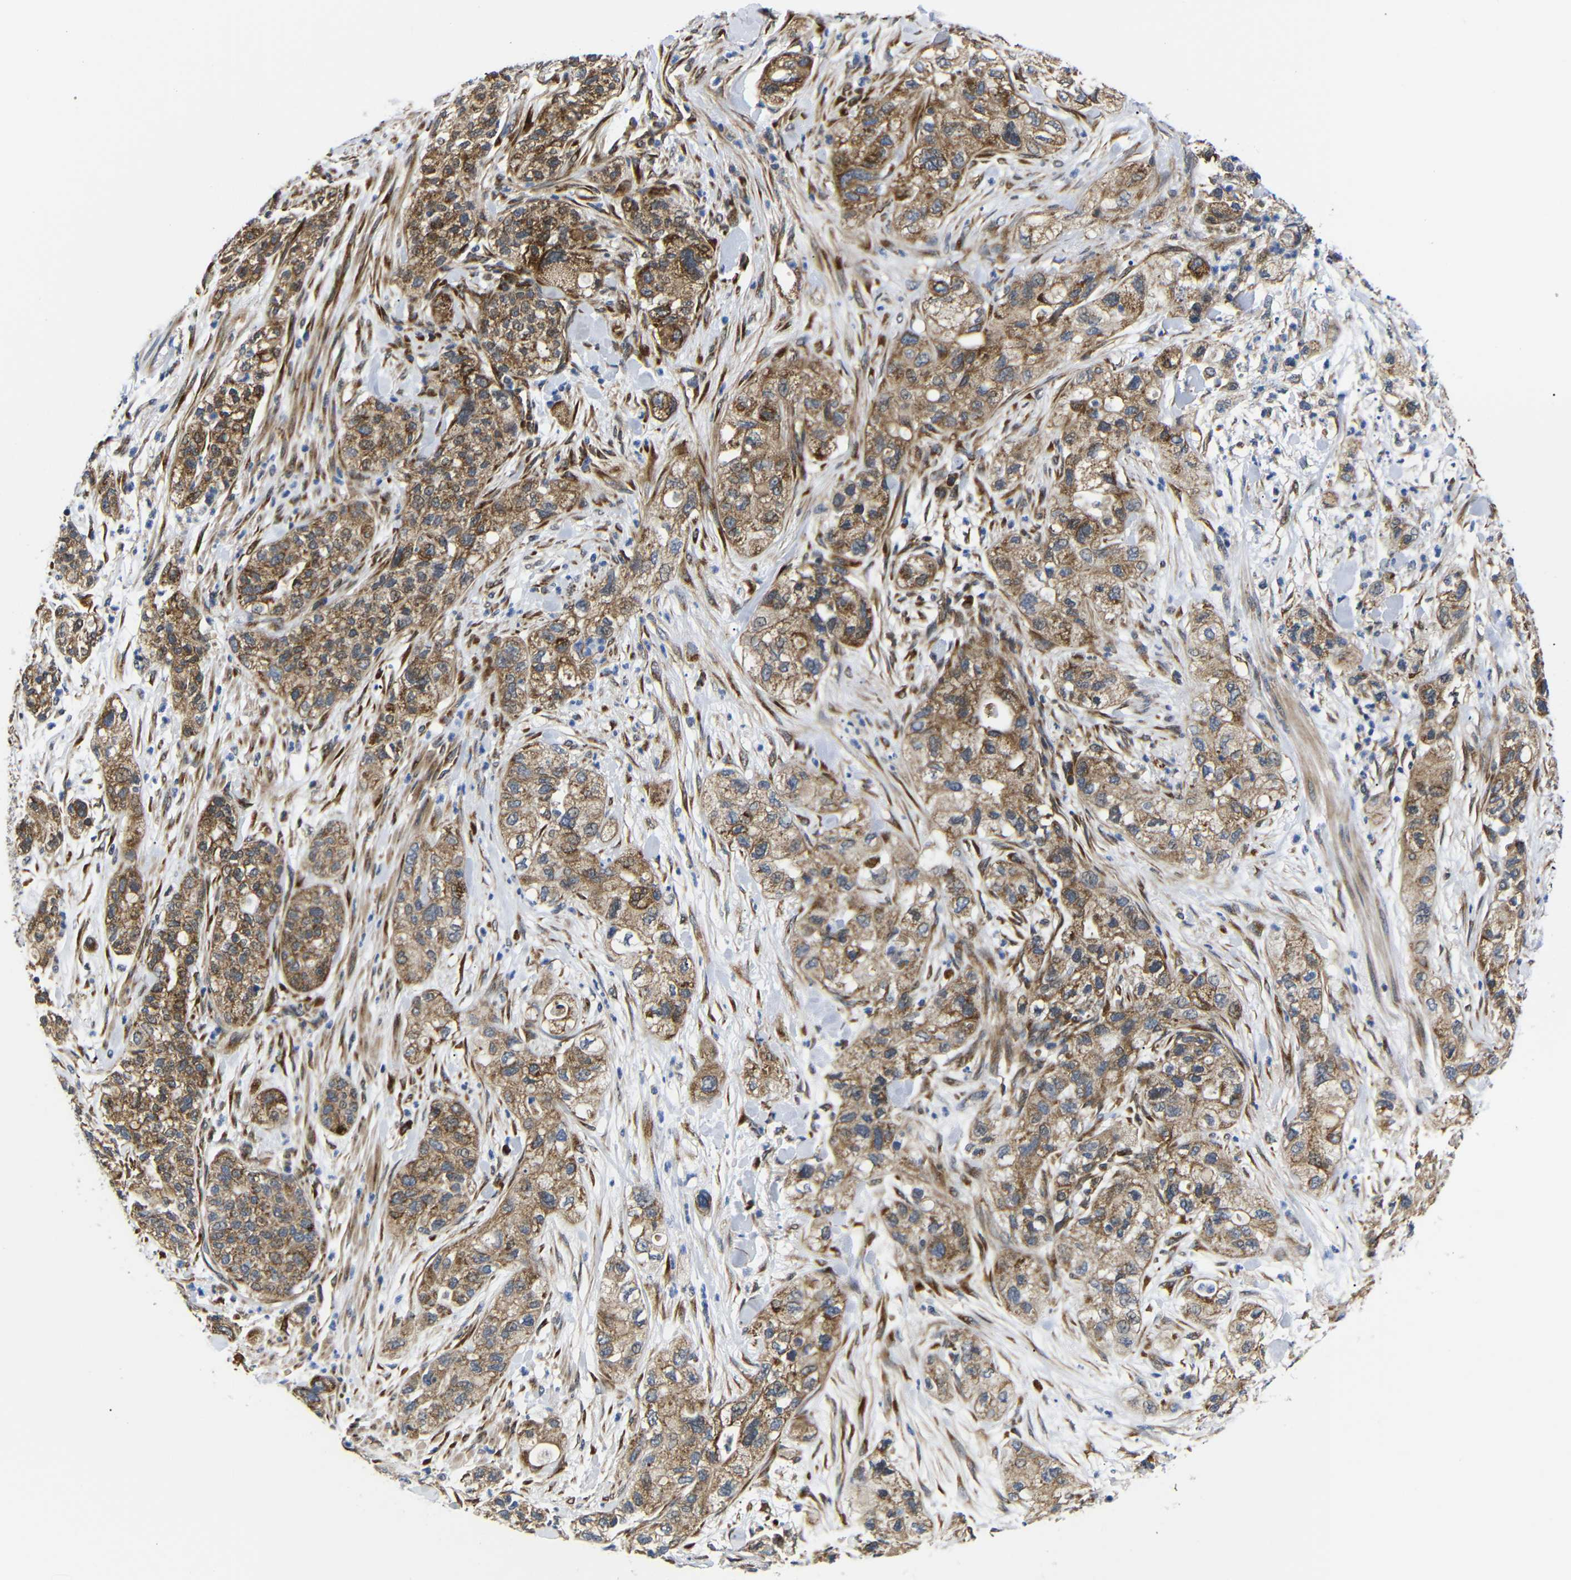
{"staining": {"intensity": "moderate", "quantity": ">75%", "location": "cytoplasmic/membranous"}, "tissue": "pancreatic cancer", "cell_type": "Tumor cells", "image_type": "cancer", "snomed": [{"axis": "morphology", "description": "Adenocarcinoma, NOS"}, {"axis": "topography", "description": "Pancreas"}], "caption": "DAB immunohistochemical staining of human pancreatic cancer (adenocarcinoma) reveals moderate cytoplasmic/membranous protein positivity in approximately >75% of tumor cells.", "gene": "KANK4", "patient": {"sex": "female", "age": 78}}